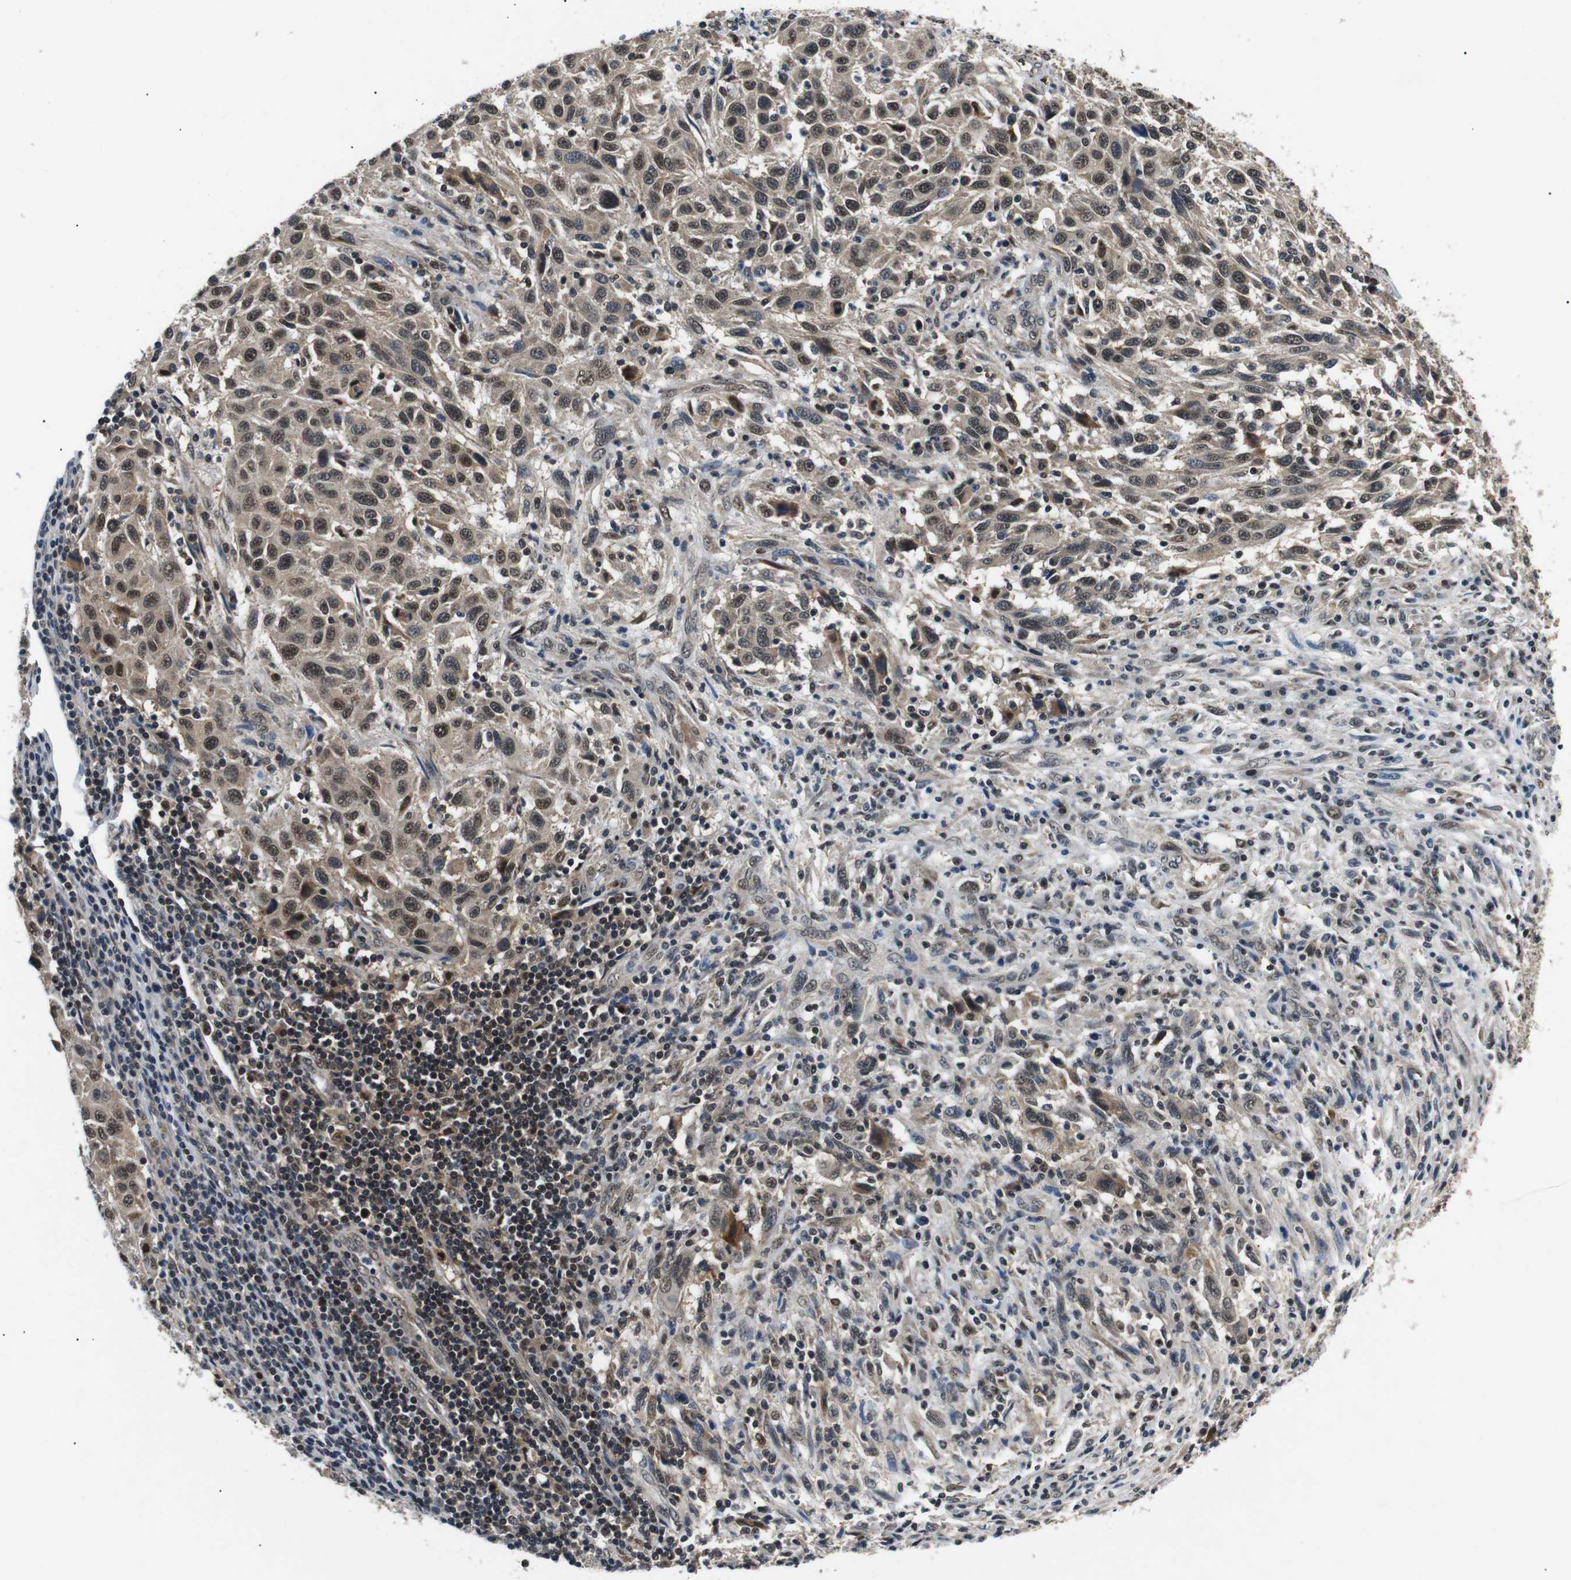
{"staining": {"intensity": "moderate", "quantity": ">75%", "location": "cytoplasmic/membranous,nuclear"}, "tissue": "melanoma", "cell_type": "Tumor cells", "image_type": "cancer", "snomed": [{"axis": "morphology", "description": "Malignant melanoma, Metastatic site"}, {"axis": "topography", "description": "Lymph node"}], "caption": "Protein analysis of malignant melanoma (metastatic site) tissue displays moderate cytoplasmic/membranous and nuclear positivity in approximately >75% of tumor cells. The protein is stained brown, and the nuclei are stained in blue (DAB (3,3'-diaminobenzidine) IHC with brightfield microscopy, high magnification).", "gene": "SKP1", "patient": {"sex": "male", "age": 61}}